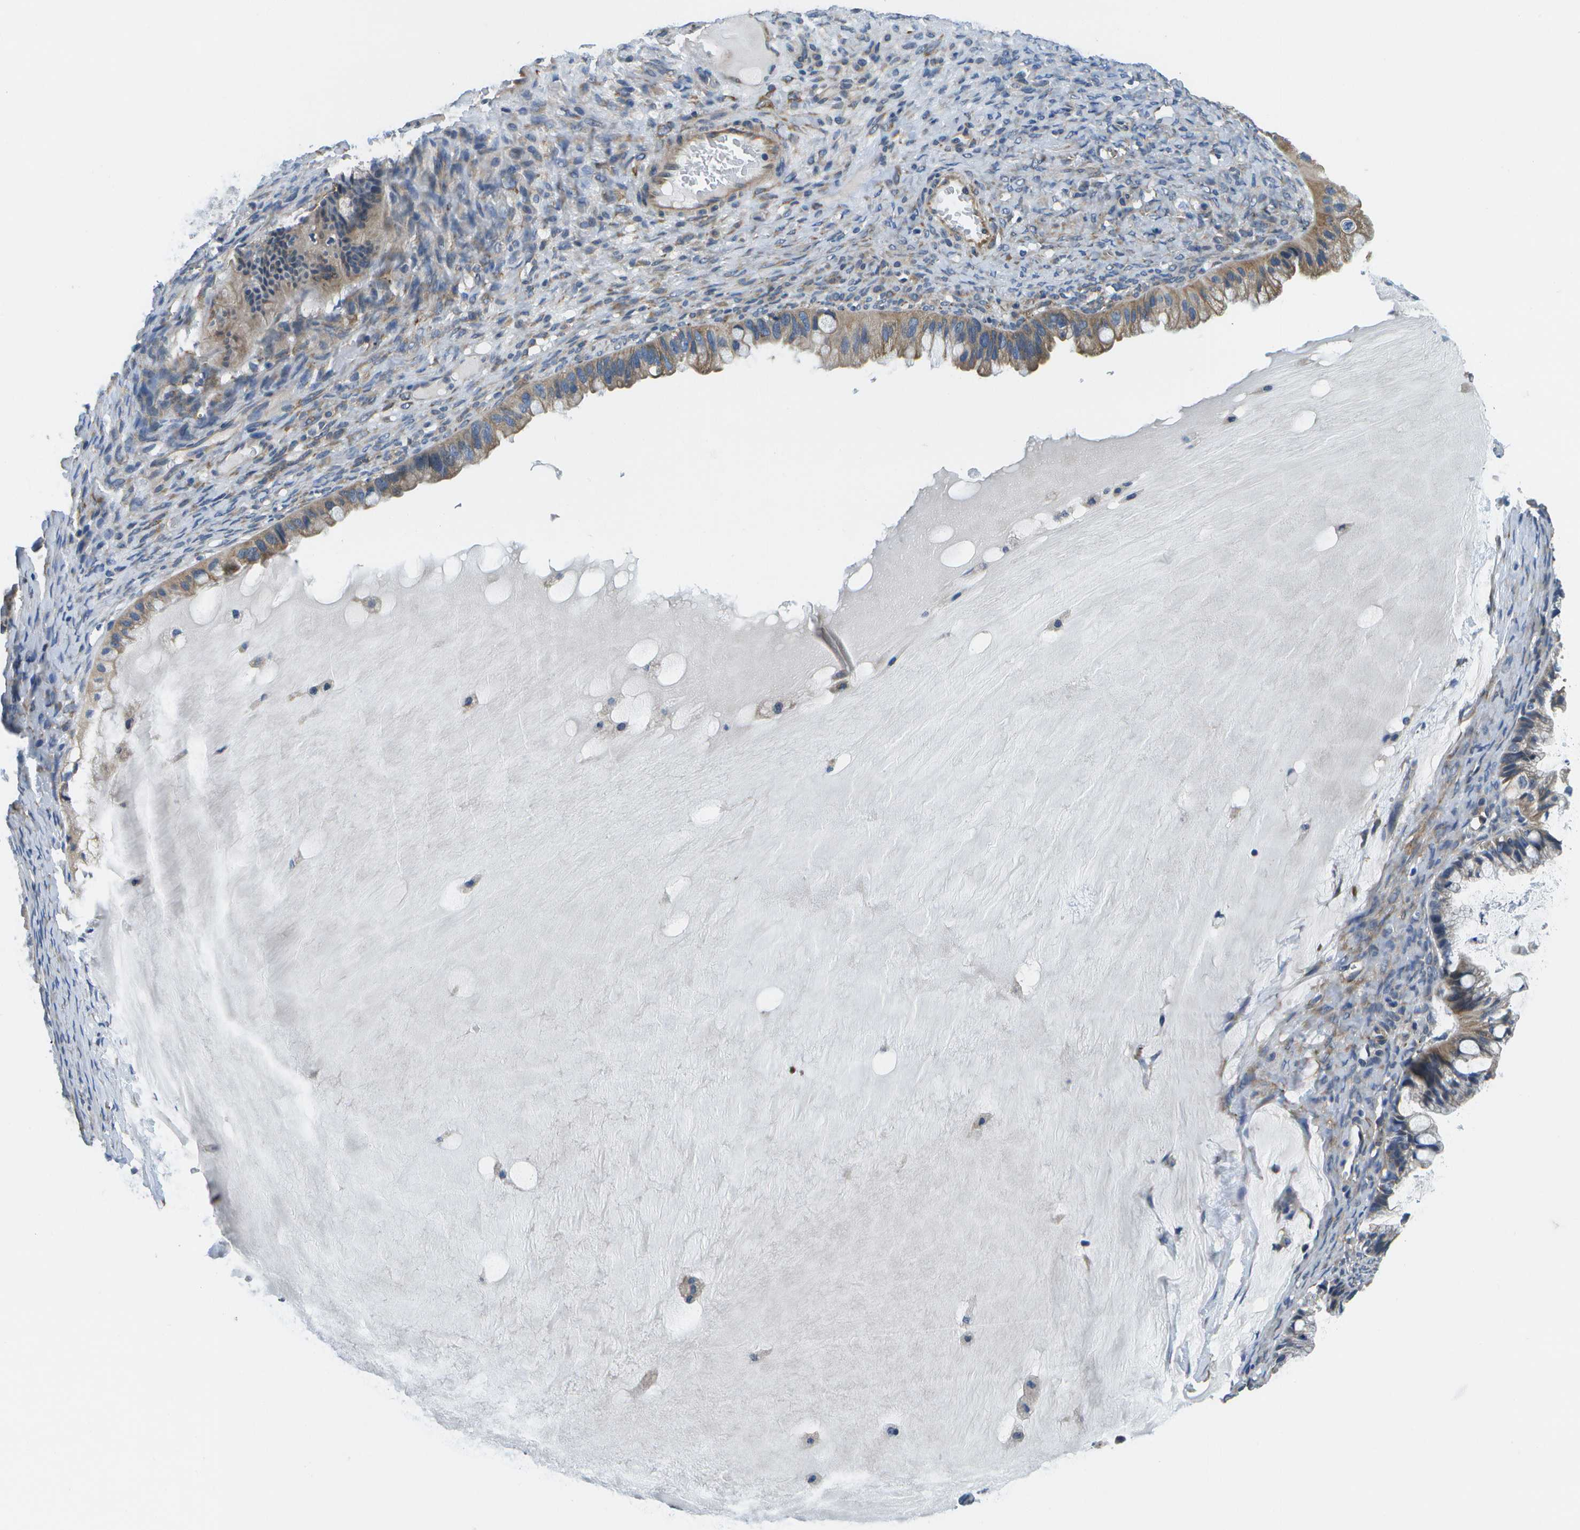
{"staining": {"intensity": "weak", "quantity": ">75%", "location": "cytoplasmic/membranous"}, "tissue": "ovarian cancer", "cell_type": "Tumor cells", "image_type": "cancer", "snomed": [{"axis": "morphology", "description": "Cystadenocarcinoma, mucinous, NOS"}, {"axis": "topography", "description": "Ovary"}], "caption": "This image shows mucinous cystadenocarcinoma (ovarian) stained with immunohistochemistry (IHC) to label a protein in brown. The cytoplasmic/membranous of tumor cells show weak positivity for the protein. Nuclei are counter-stained blue.", "gene": "P3H1", "patient": {"sex": "female", "age": 57}}